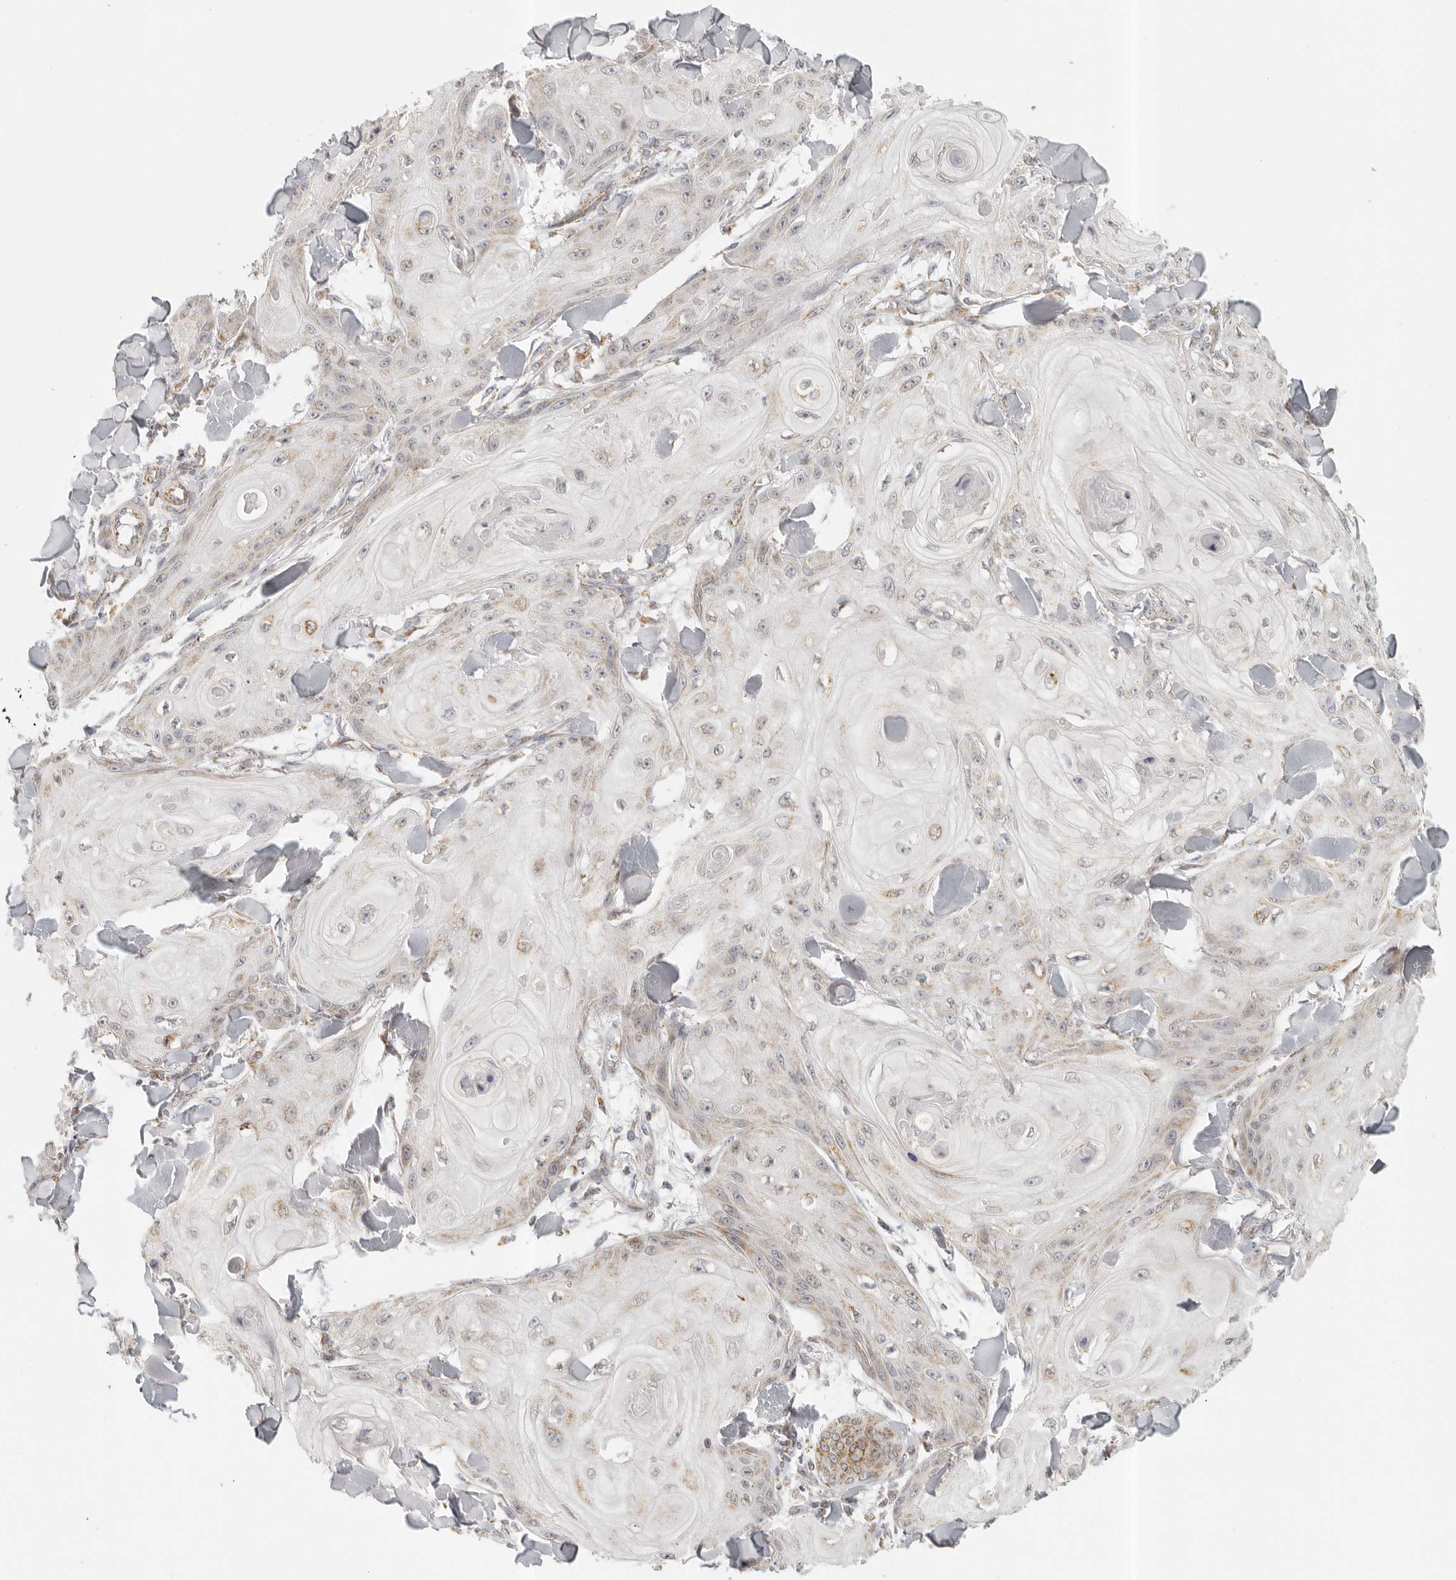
{"staining": {"intensity": "weak", "quantity": "25%-75%", "location": "cytoplasmic/membranous"}, "tissue": "skin cancer", "cell_type": "Tumor cells", "image_type": "cancer", "snomed": [{"axis": "morphology", "description": "Squamous cell carcinoma, NOS"}, {"axis": "topography", "description": "Skin"}], "caption": "This image shows IHC staining of skin cancer, with low weak cytoplasmic/membranous expression in approximately 25%-75% of tumor cells.", "gene": "KDF1", "patient": {"sex": "male", "age": 74}}